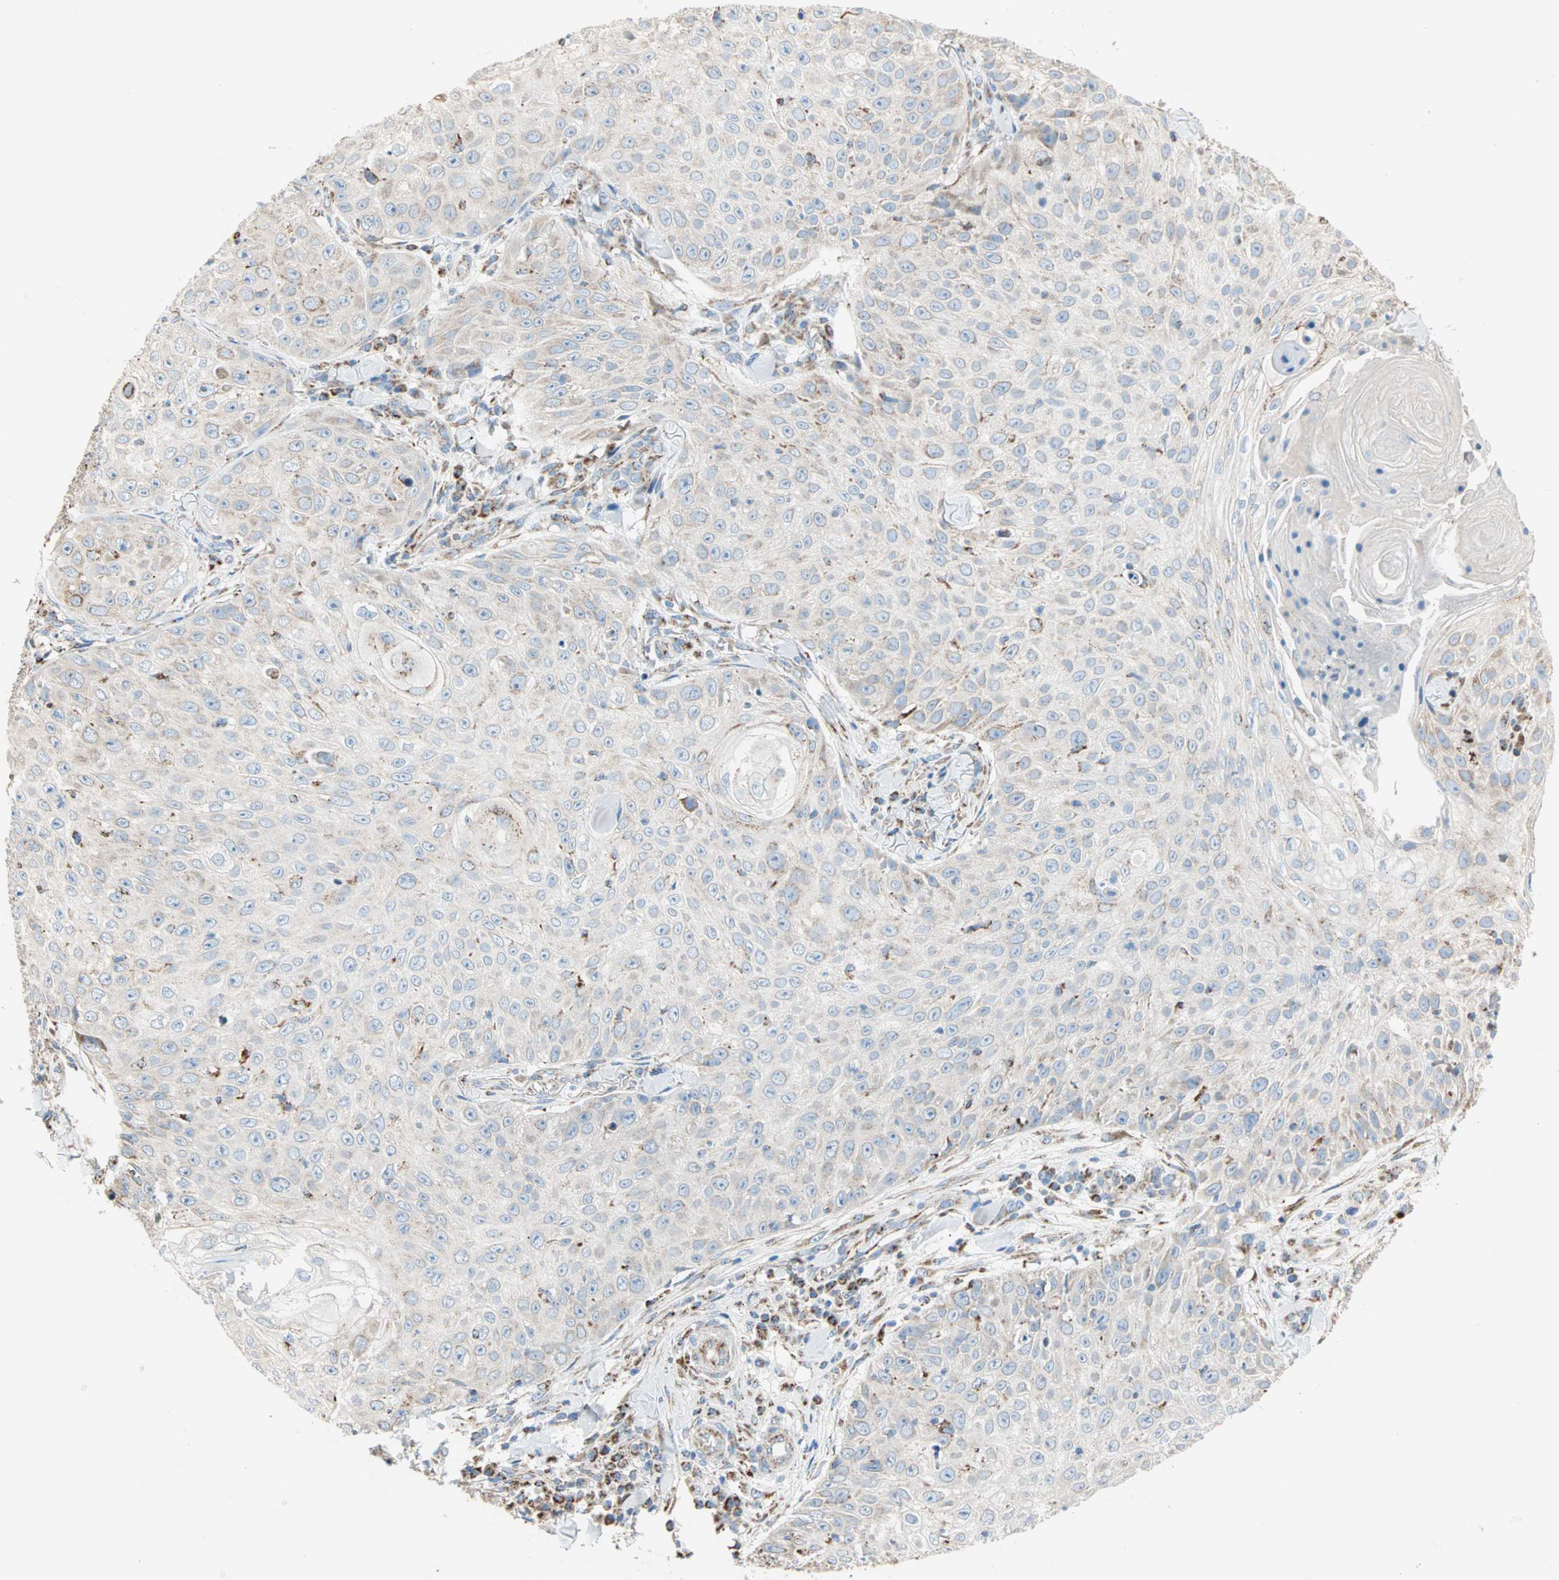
{"staining": {"intensity": "moderate", "quantity": "<25%", "location": "cytoplasmic/membranous"}, "tissue": "skin cancer", "cell_type": "Tumor cells", "image_type": "cancer", "snomed": [{"axis": "morphology", "description": "Squamous cell carcinoma, NOS"}, {"axis": "topography", "description": "Skin"}], "caption": "Squamous cell carcinoma (skin) stained with a brown dye reveals moderate cytoplasmic/membranous positive staining in approximately <25% of tumor cells.", "gene": "TST", "patient": {"sex": "male", "age": 86}}